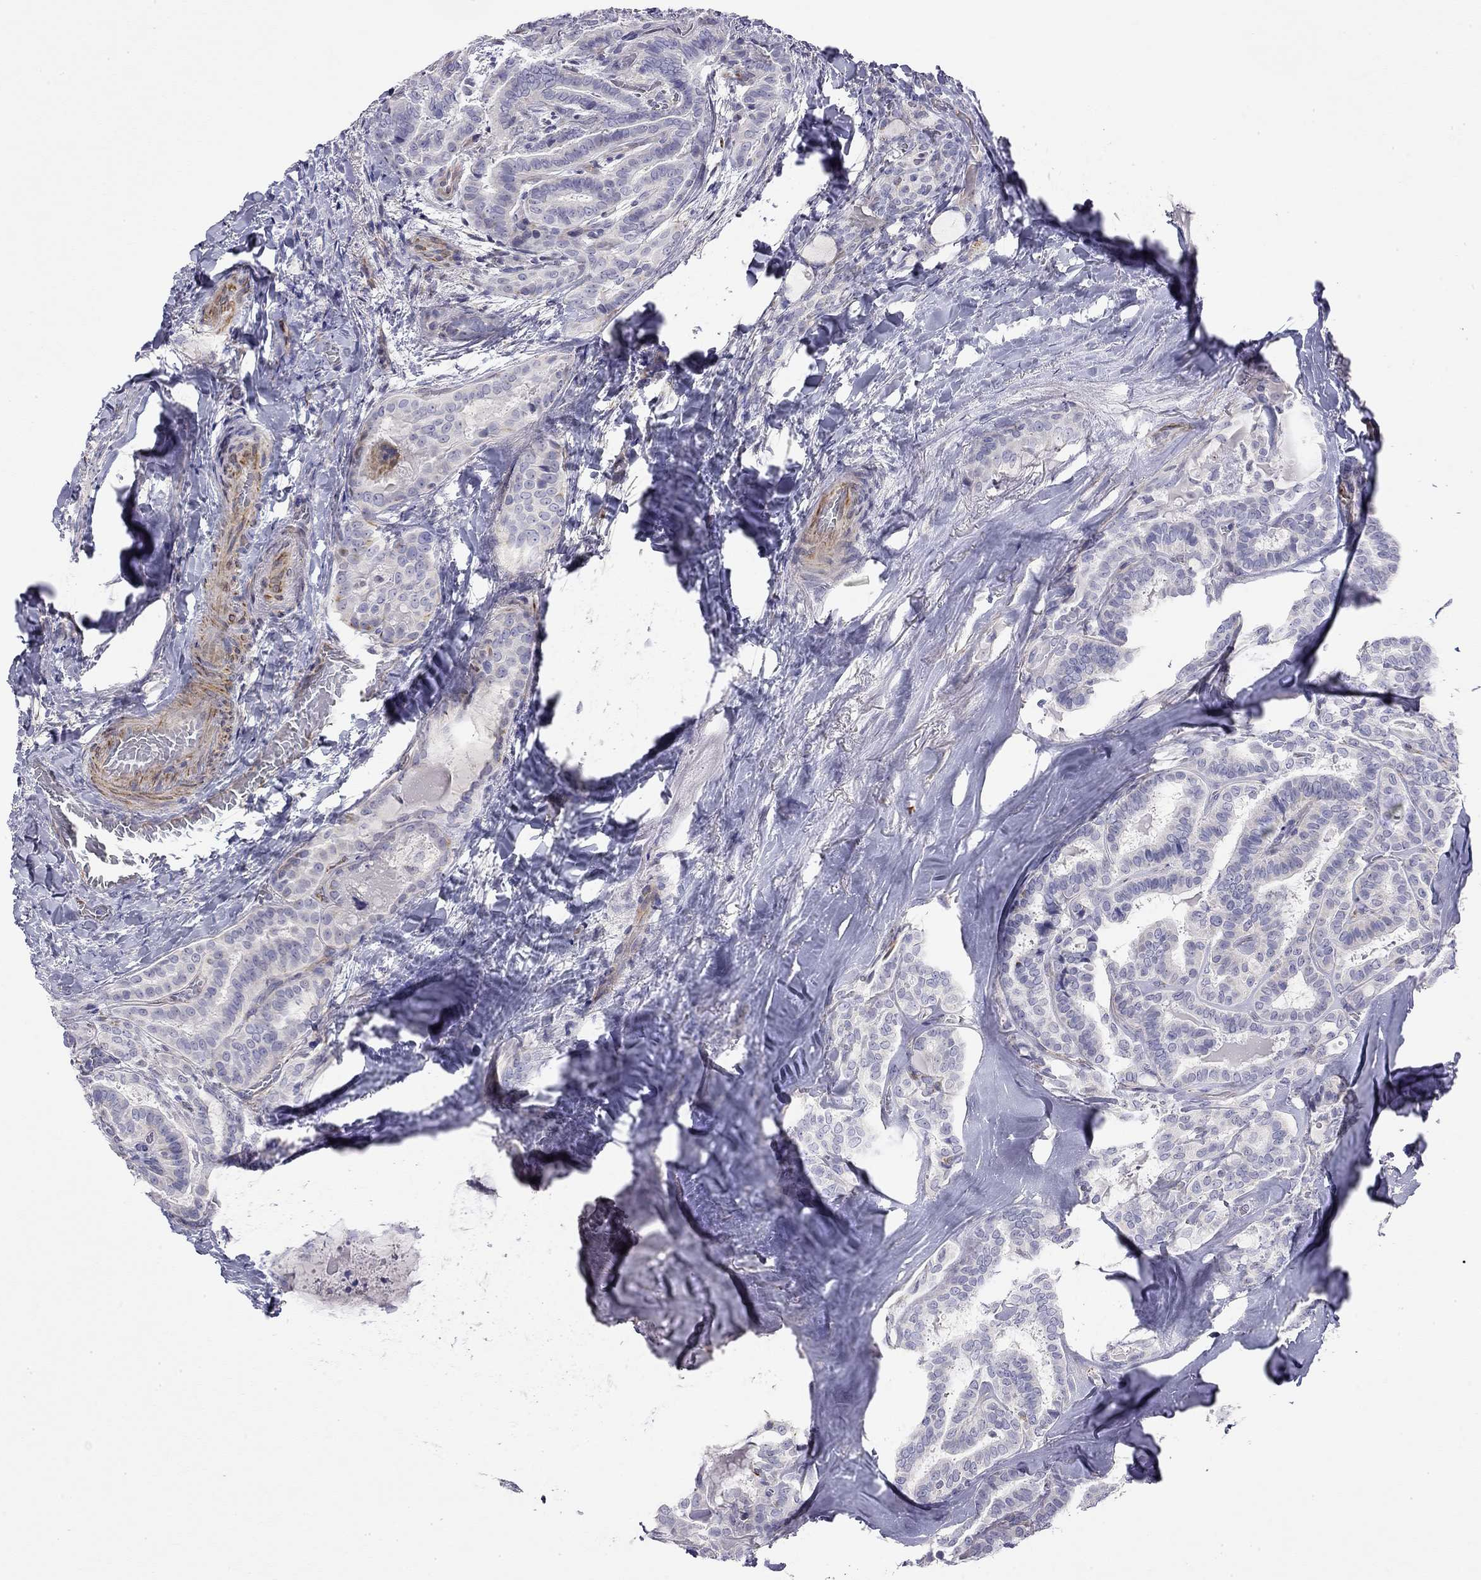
{"staining": {"intensity": "negative", "quantity": "none", "location": "none"}, "tissue": "thyroid cancer", "cell_type": "Tumor cells", "image_type": "cancer", "snomed": [{"axis": "morphology", "description": "Papillary adenocarcinoma, NOS"}, {"axis": "topography", "description": "Thyroid gland"}], "caption": "IHC micrograph of human papillary adenocarcinoma (thyroid) stained for a protein (brown), which reveals no positivity in tumor cells.", "gene": "RTL1", "patient": {"sex": "female", "age": 39}}